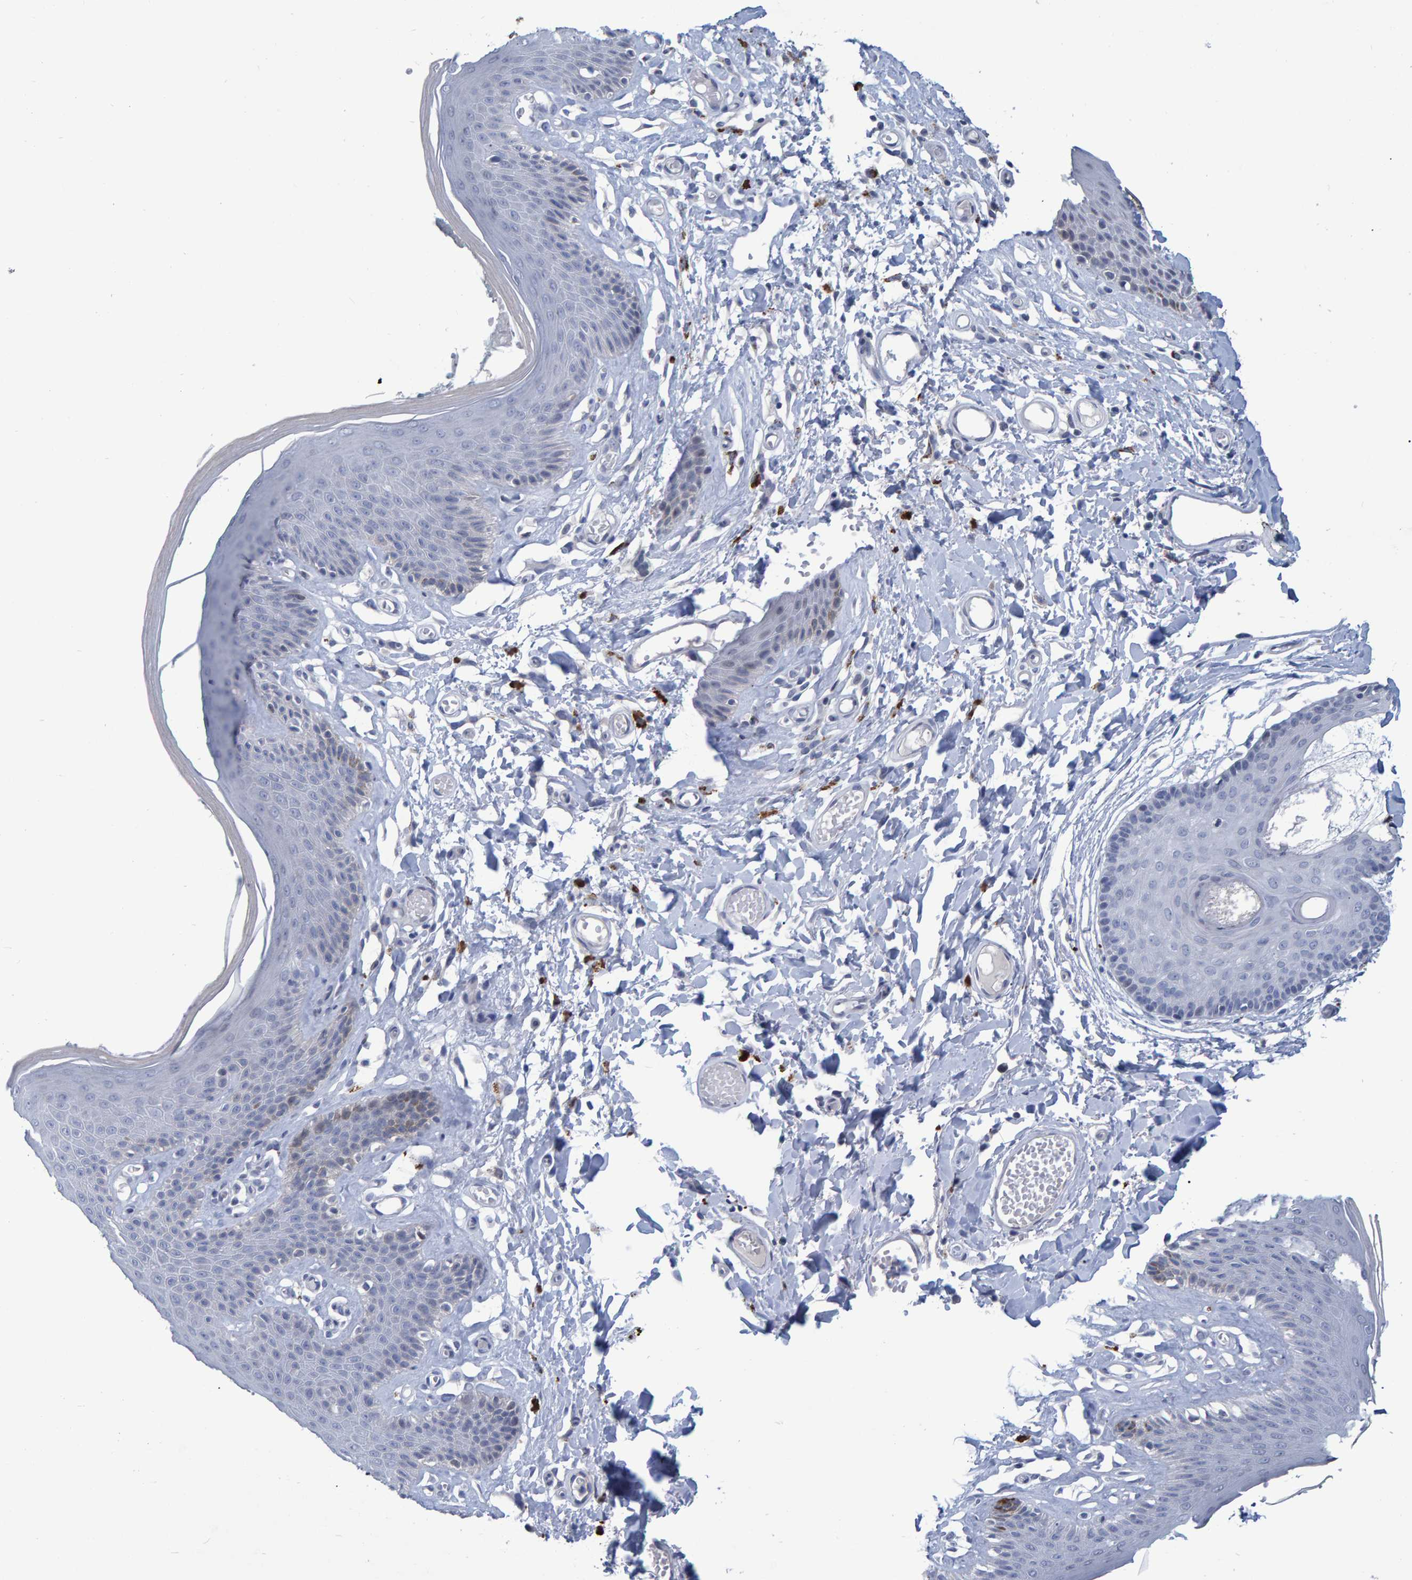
{"staining": {"intensity": "weak", "quantity": "<25%", "location": "cytoplasmic/membranous"}, "tissue": "skin", "cell_type": "Epidermal cells", "image_type": "normal", "snomed": [{"axis": "morphology", "description": "Normal tissue, NOS"}, {"axis": "topography", "description": "Vulva"}], "caption": "This is an IHC micrograph of normal skin. There is no staining in epidermal cells.", "gene": "PROCA1", "patient": {"sex": "female", "age": 73}}